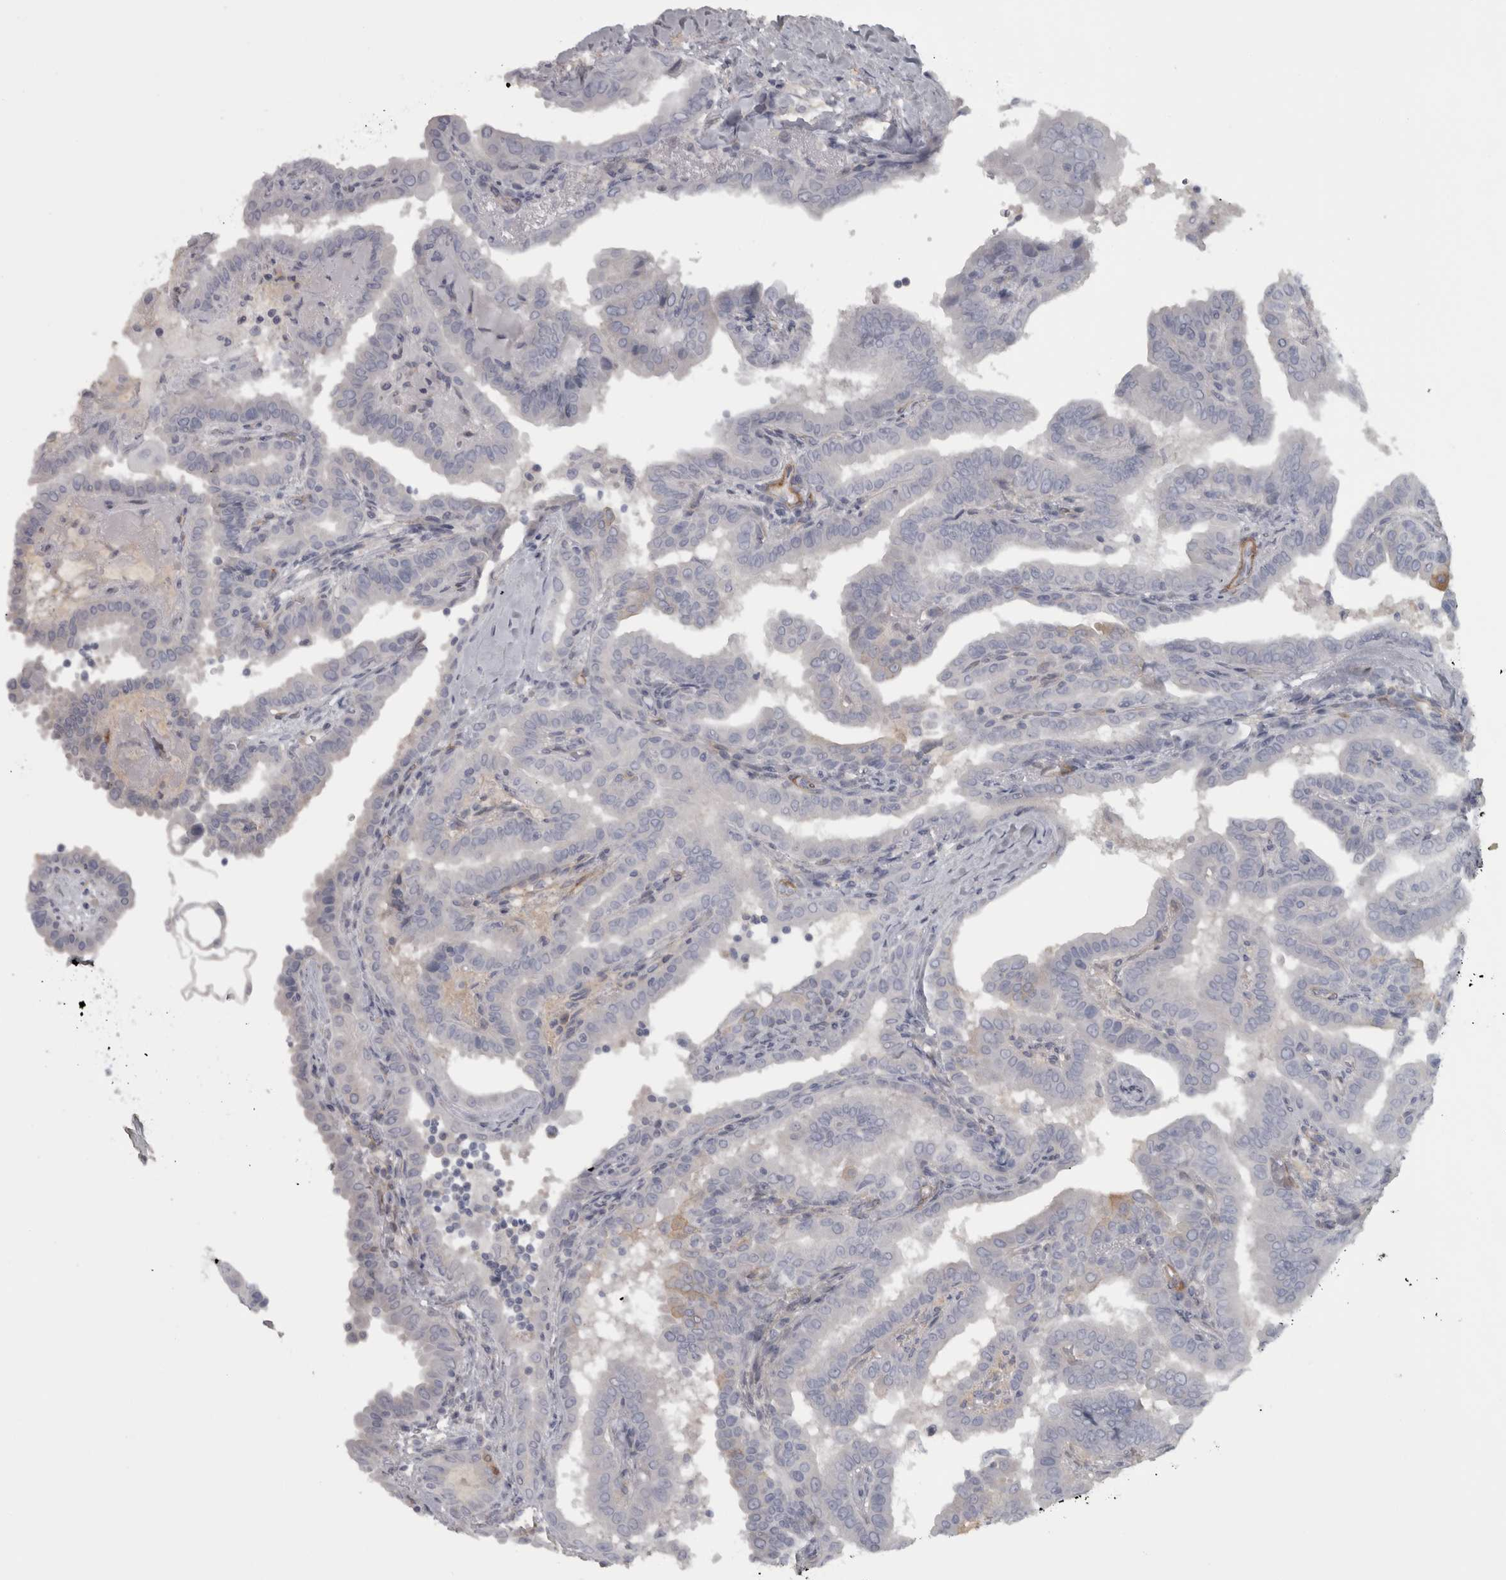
{"staining": {"intensity": "negative", "quantity": "none", "location": "none"}, "tissue": "thyroid cancer", "cell_type": "Tumor cells", "image_type": "cancer", "snomed": [{"axis": "morphology", "description": "Papillary adenocarcinoma, NOS"}, {"axis": "topography", "description": "Thyroid gland"}], "caption": "Thyroid cancer stained for a protein using IHC shows no positivity tumor cells.", "gene": "PPP1R12B", "patient": {"sex": "male", "age": 33}}